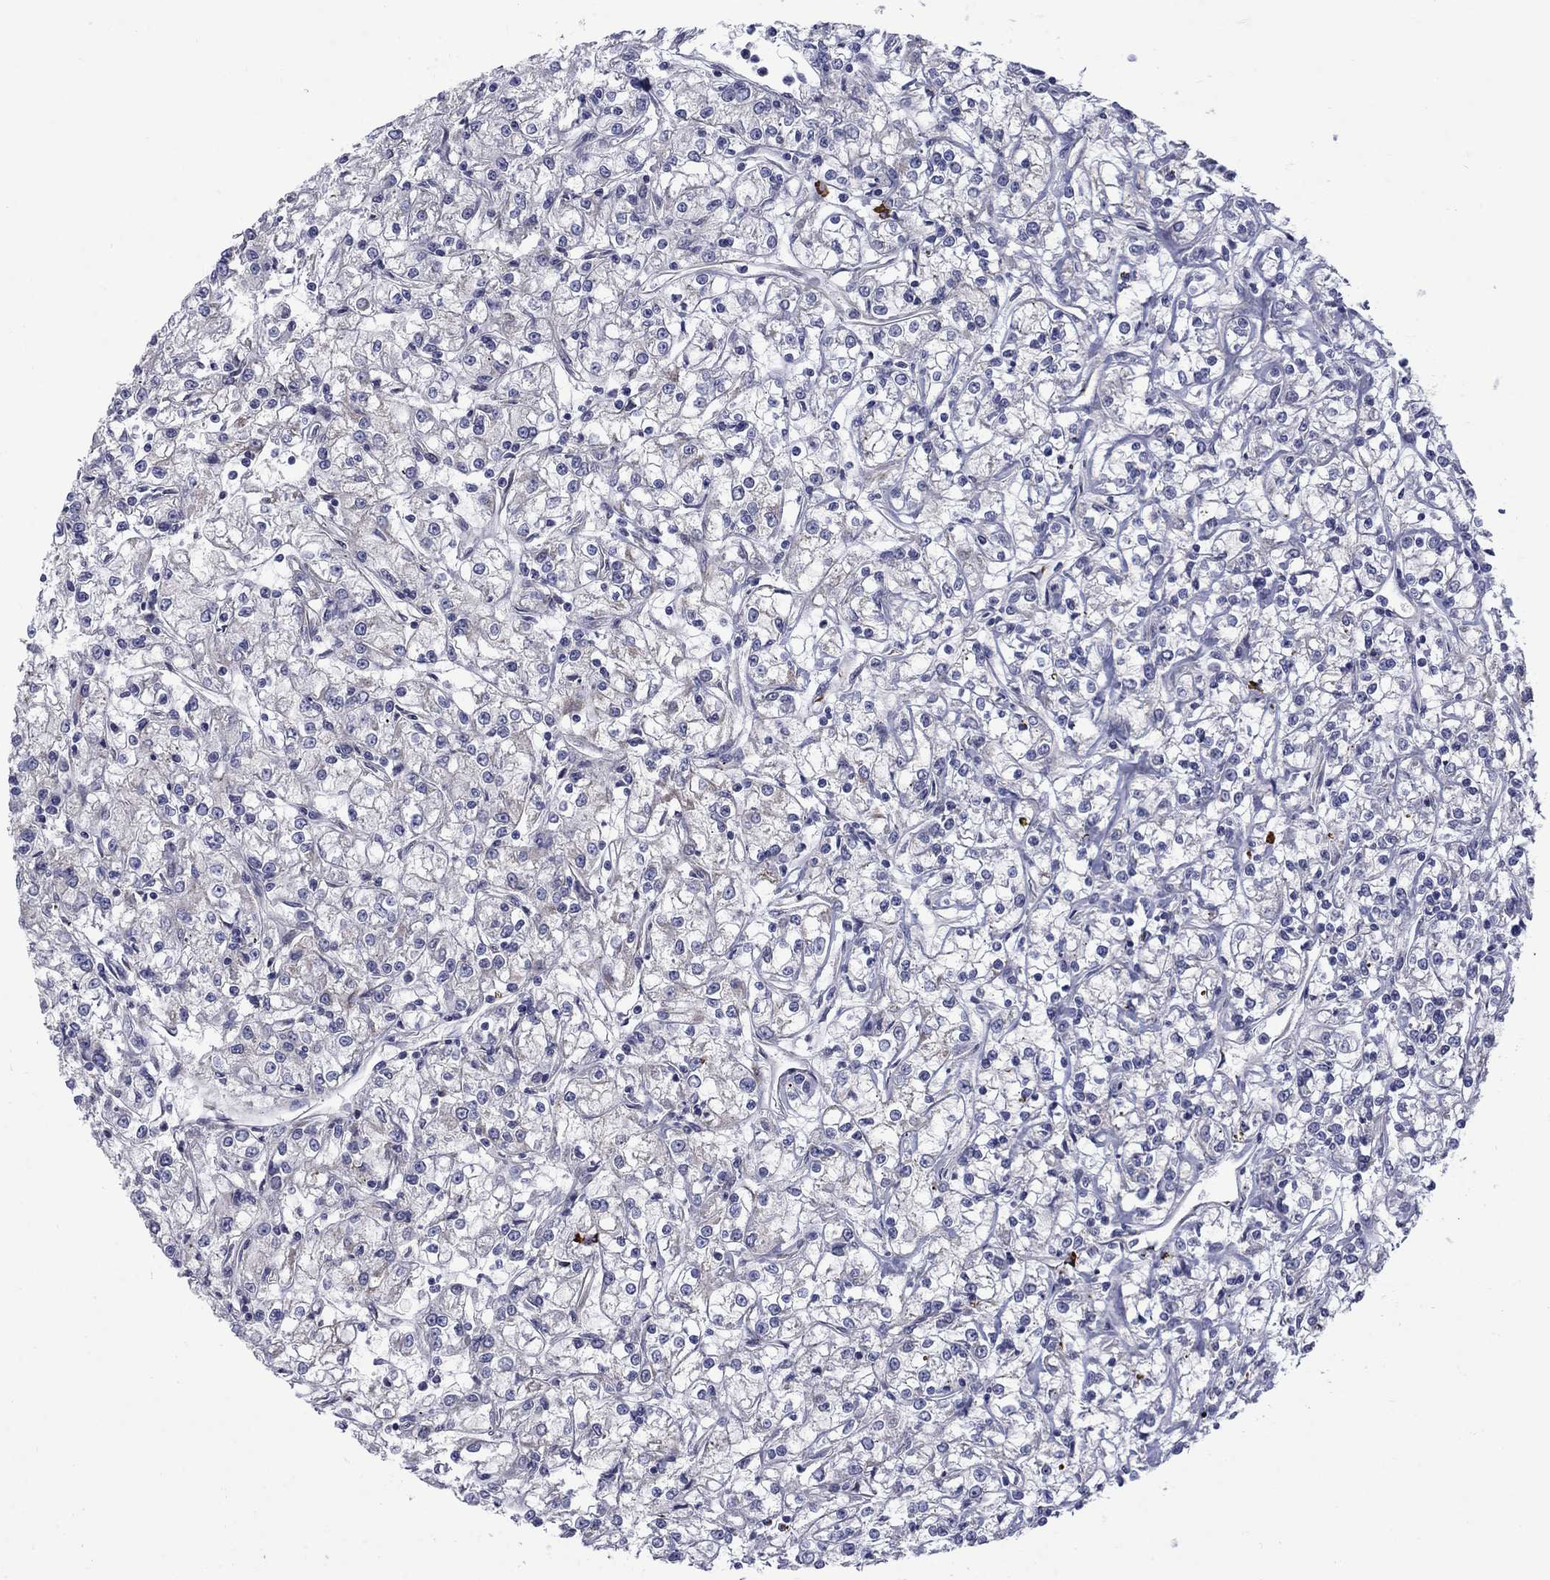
{"staining": {"intensity": "negative", "quantity": "none", "location": "none"}, "tissue": "renal cancer", "cell_type": "Tumor cells", "image_type": "cancer", "snomed": [{"axis": "morphology", "description": "Adenocarcinoma, NOS"}, {"axis": "topography", "description": "Kidney"}], "caption": "Immunohistochemistry of human renal cancer (adenocarcinoma) demonstrates no expression in tumor cells.", "gene": "ASNS", "patient": {"sex": "female", "age": 59}}